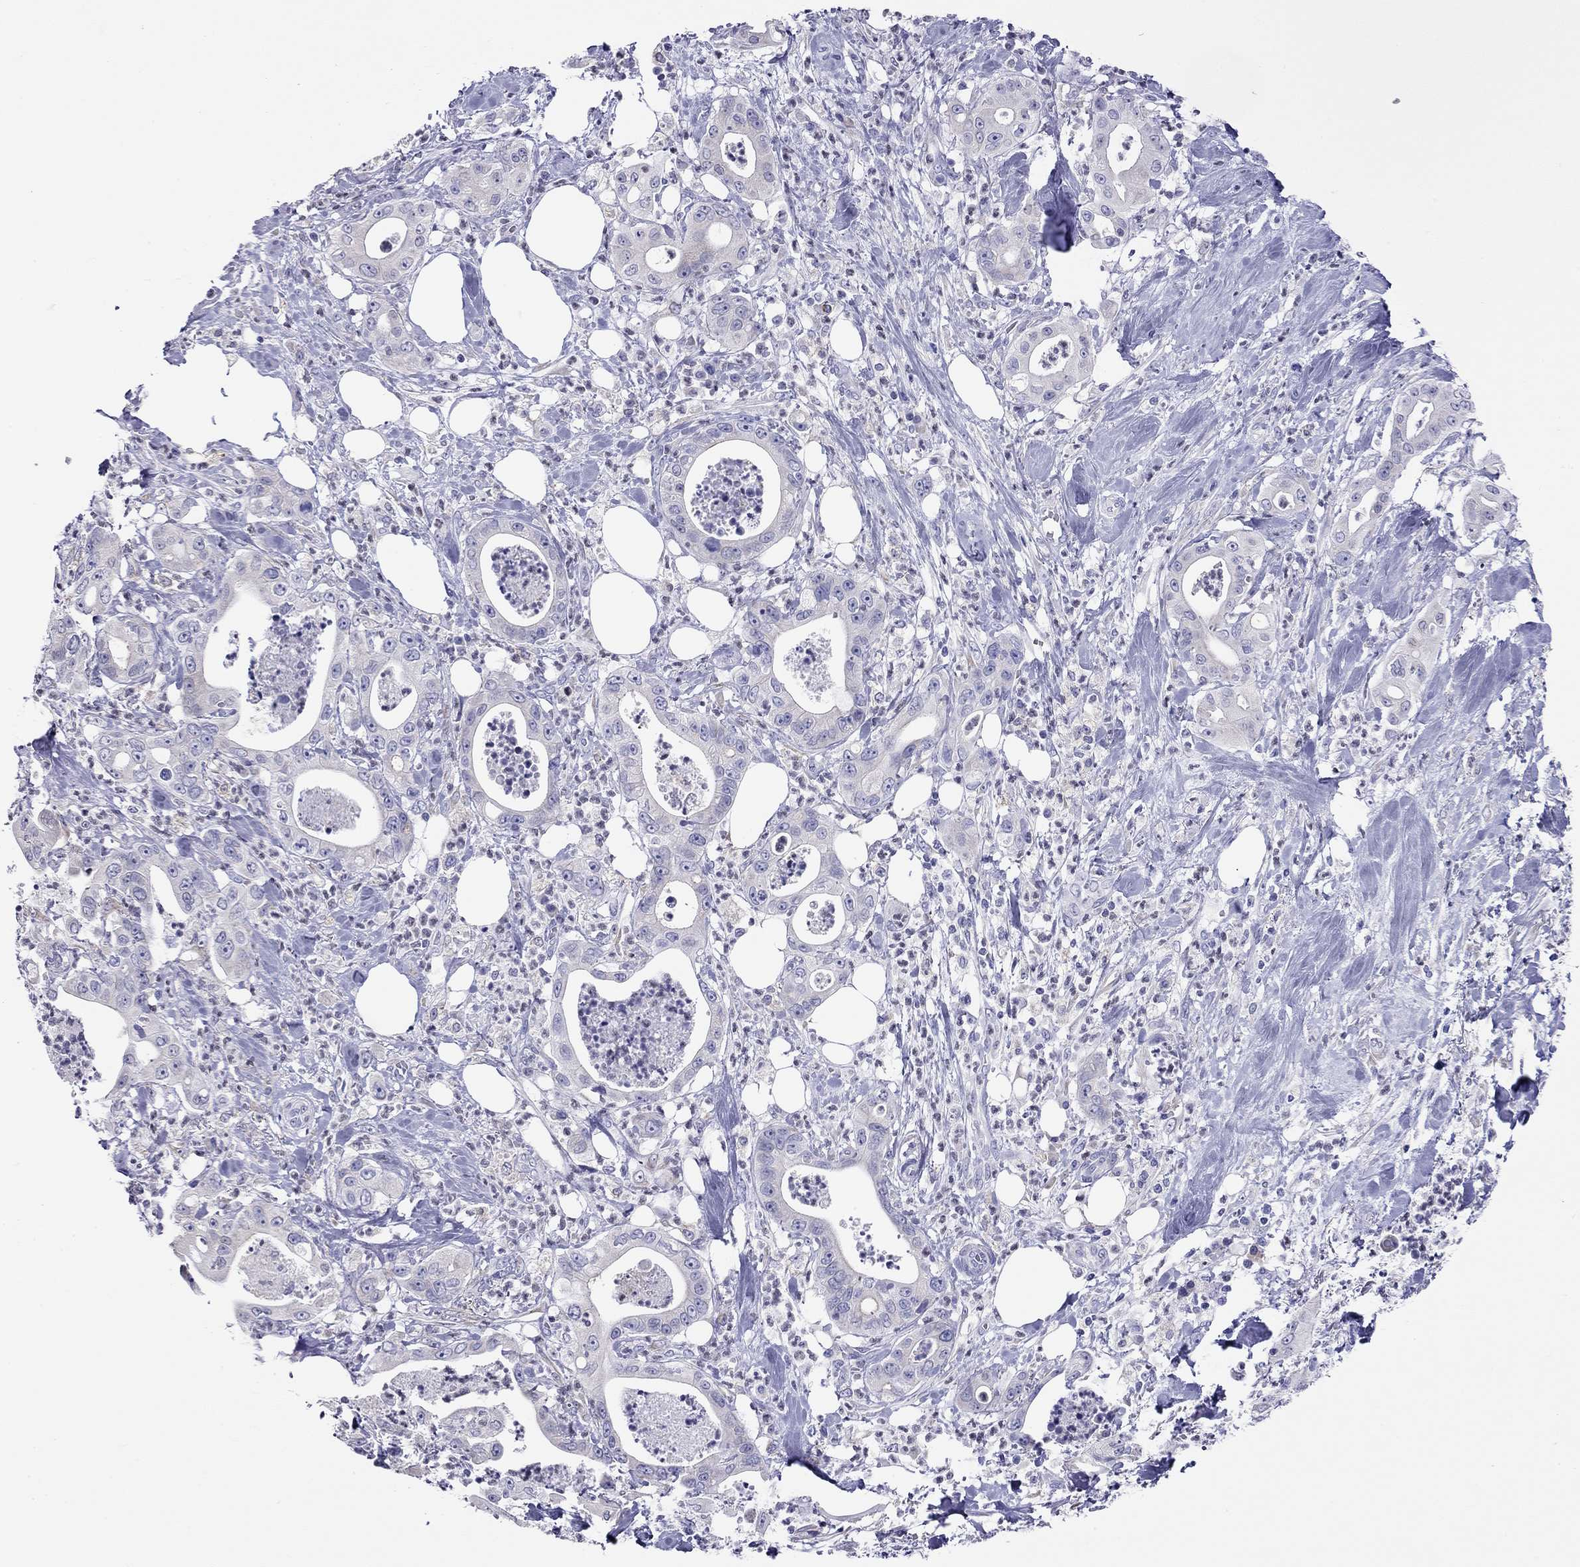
{"staining": {"intensity": "negative", "quantity": "none", "location": "none"}, "tissue": "pancreatic cancer", "cell_type": "Tumor cells", "image_type": "cancer", "snomed": [{"axis": "morphology", "description": "Adenocarcinoma, NOS"}, {"axis": "topography", "description": "Pancreas"}], "caption": "This histopathology image is of adenocarcinoma (pancreatic) stained with immunohistochemistry (IHC) to label a protein in brown with the nuclei are counter-stained blue. There is no staining in tumor cells.", "gene": "SLC46A2", "patient": {"sex": "male", "age": 71}}